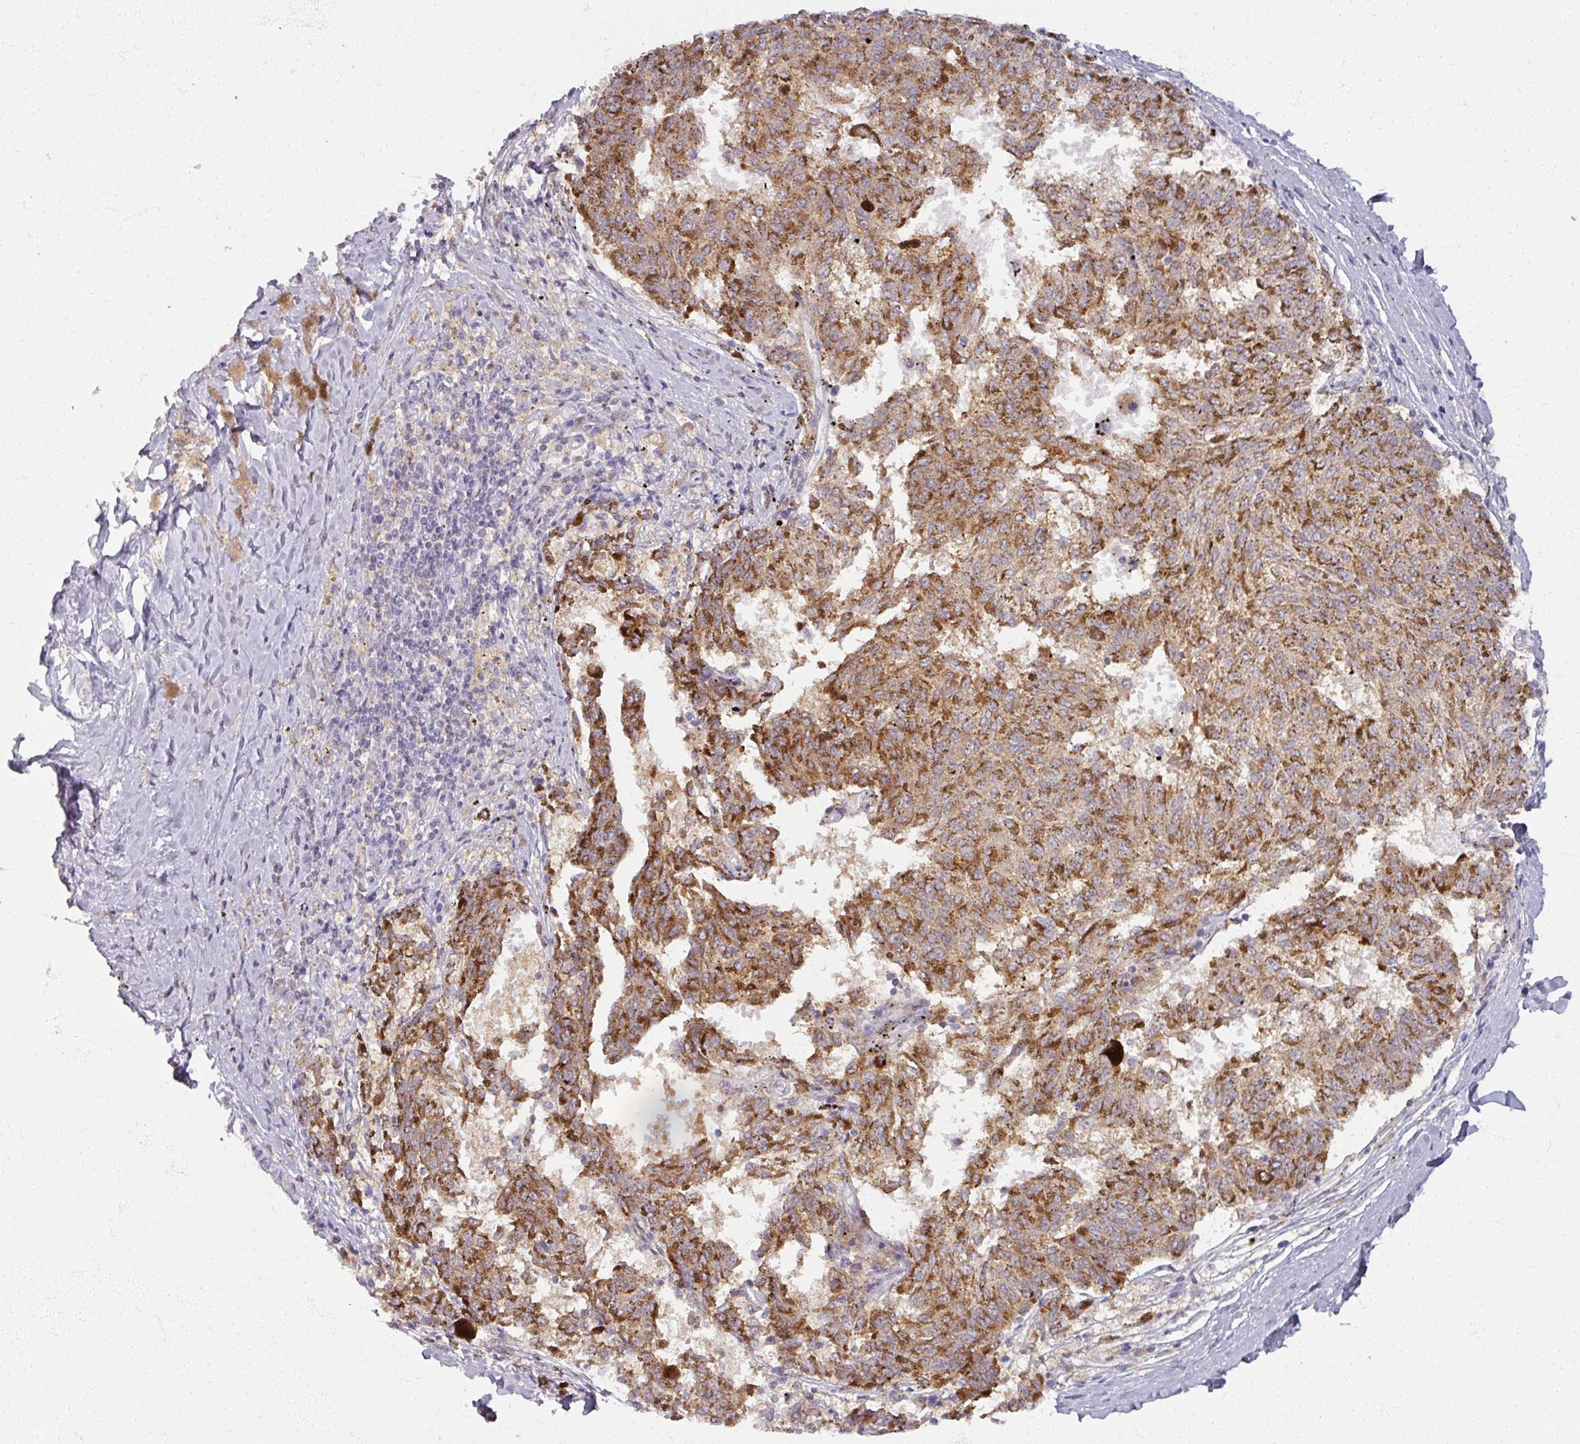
{"staining": {"intensity": "moderate", "quantity": ">75%", "location": "cytoplasmic/membranous"}, "tissue": "melanoma", "cell_type": "Tumor cells", "image_type": "cancer", "snomed": [{"axis": "morphology", "description": "Malignant melanoma, NOS"}, {"axis": "topography", "description": "Skin"}], "caption": "Moderate cytoplasmic/membranous expression for a protein is appreciated in approximately >75% of tumor cells of malignant melanoma using immunohistochemistry (IHC).", "gene": "SOX11", "patient": {"sex": "female", "age": 72}}